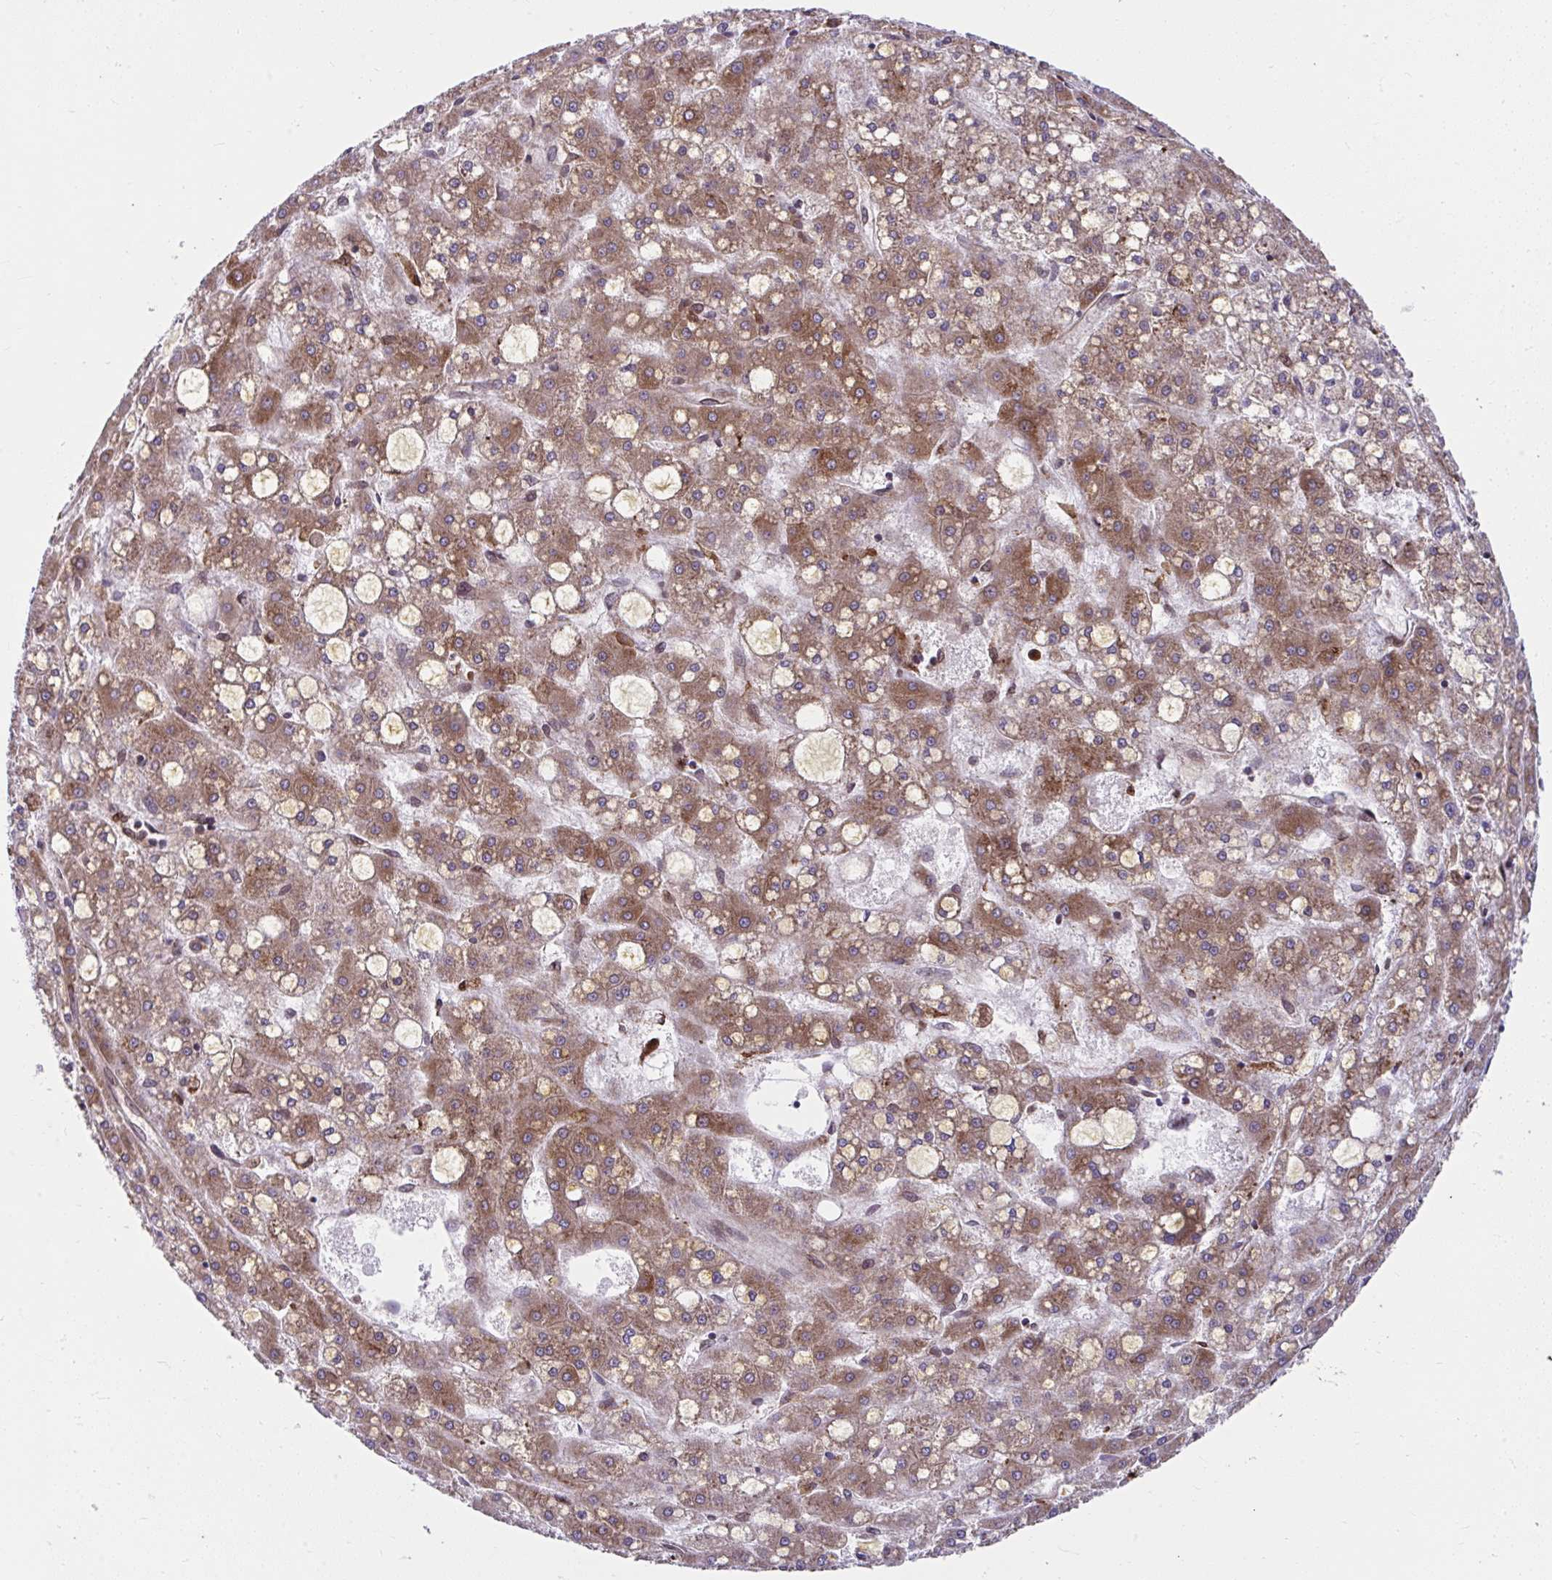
{"staining": {"intensity": "moderate", "quantity": ">75%", "location": "cytoplasmic/membranous"}, "tissue": "liver cancer", "cell_type": "Tumor cells", "image_type": "cancer", "snomed": [{"axis": "morphology", "description": "Carcinoma, Hepatocellular, NOS"}, {"axis": "topography", "description": "Liver"}], "caption": "Human liver cancer stained with a brown dye exhibits moderate cytoplasmic/membranous positive positivity in about >75% of tumor cells.", "gene": "STIM2", "patient": {"sex": "male", "age": 67}}